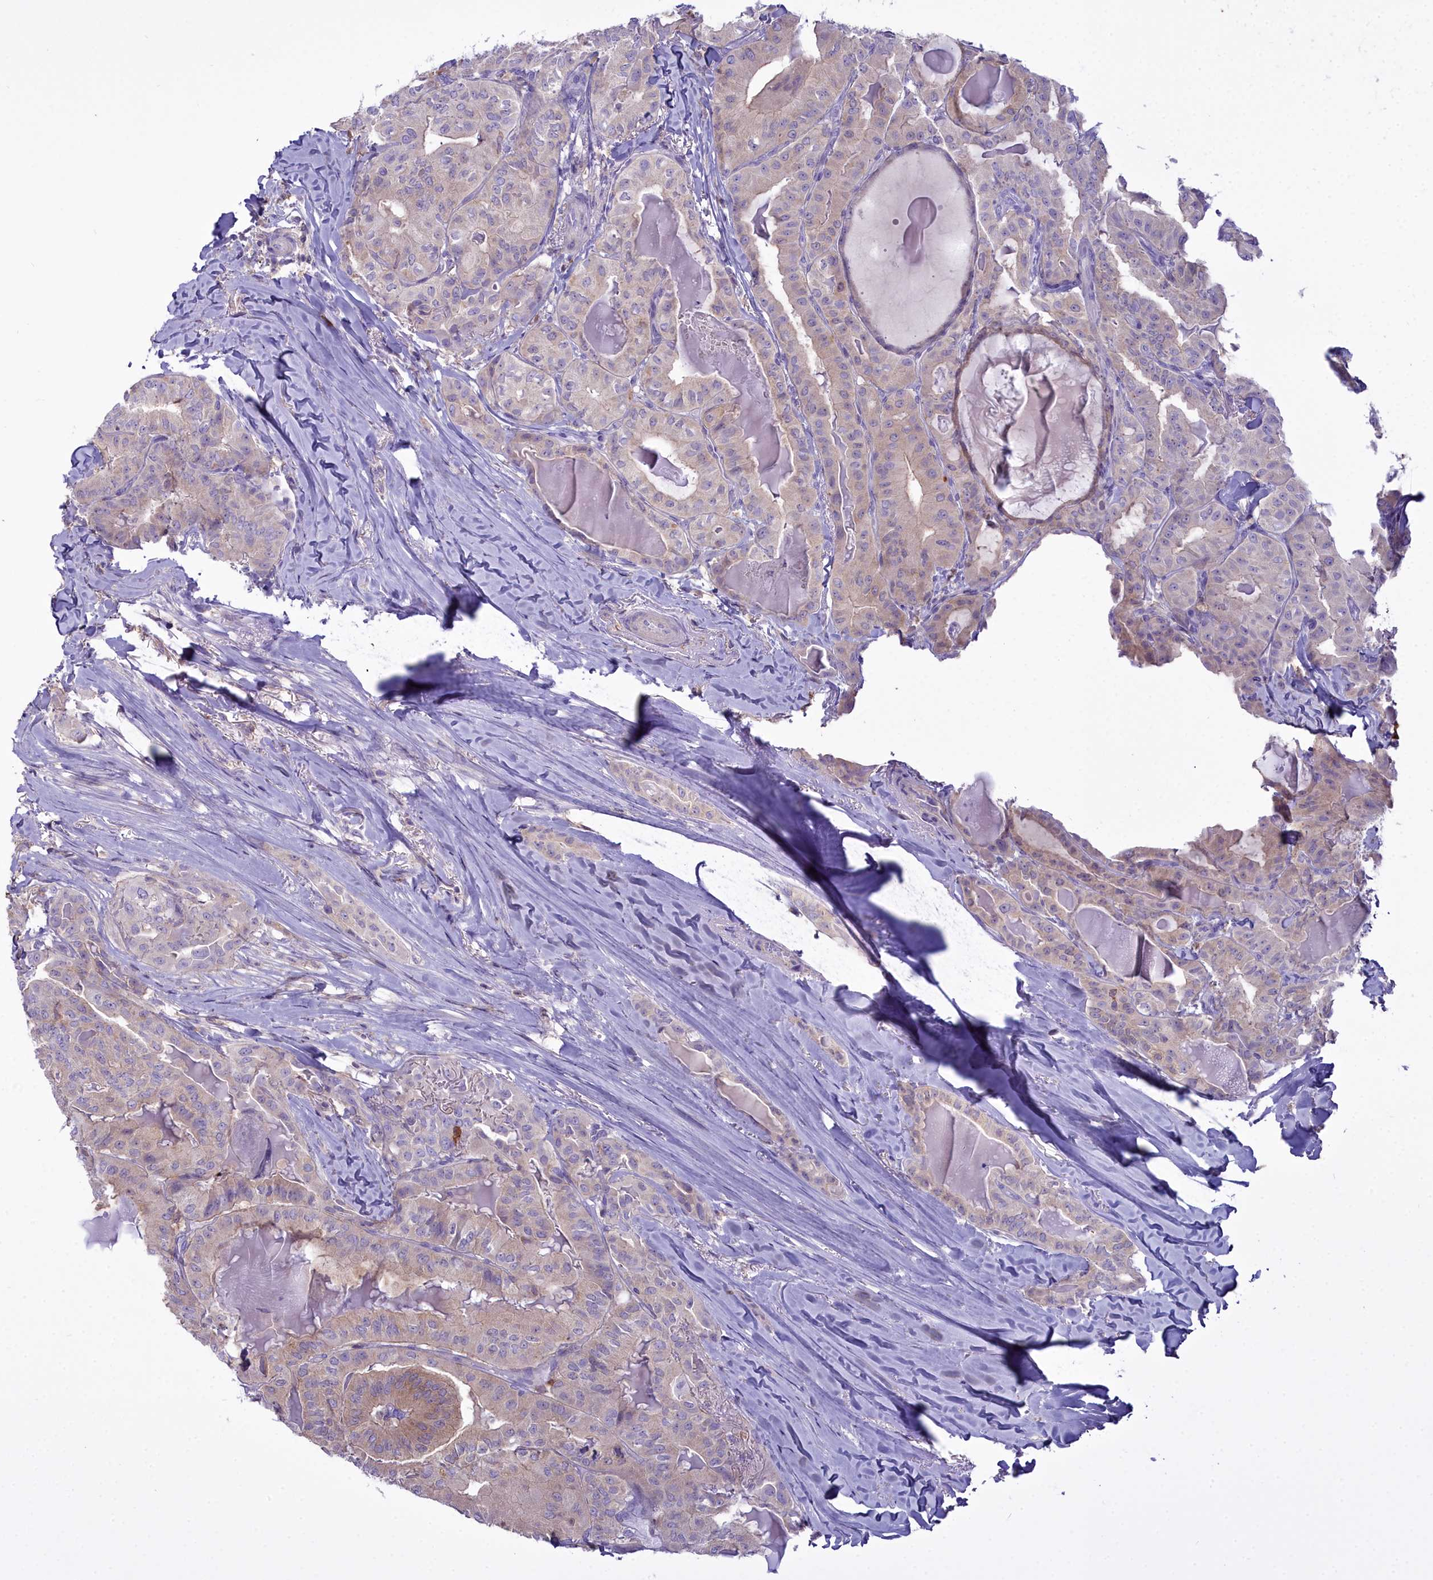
{"staining": {"intensity": "weak", "quantity": "25%-75%", "location": "cytoplasmic/membranous"}, "tissue": "thyroid cancer", "cell_type": "Tumor cells", "image_type": "cancer", "snomed": [{"axis": "morphology", "description": "Papillary adenocarcinoma, NOS"}, {"axis": "topography", "description": "Thyroid gland"}], "caption": "This is a histology image of immunohistochemistry staining of papillary adenocarcinoma (thyroid), which shows weak expression in the cytoplasmic/membranous of tumor cells.", "gene": "BLNK", "patient": {"sex": "female", "age": 68}}